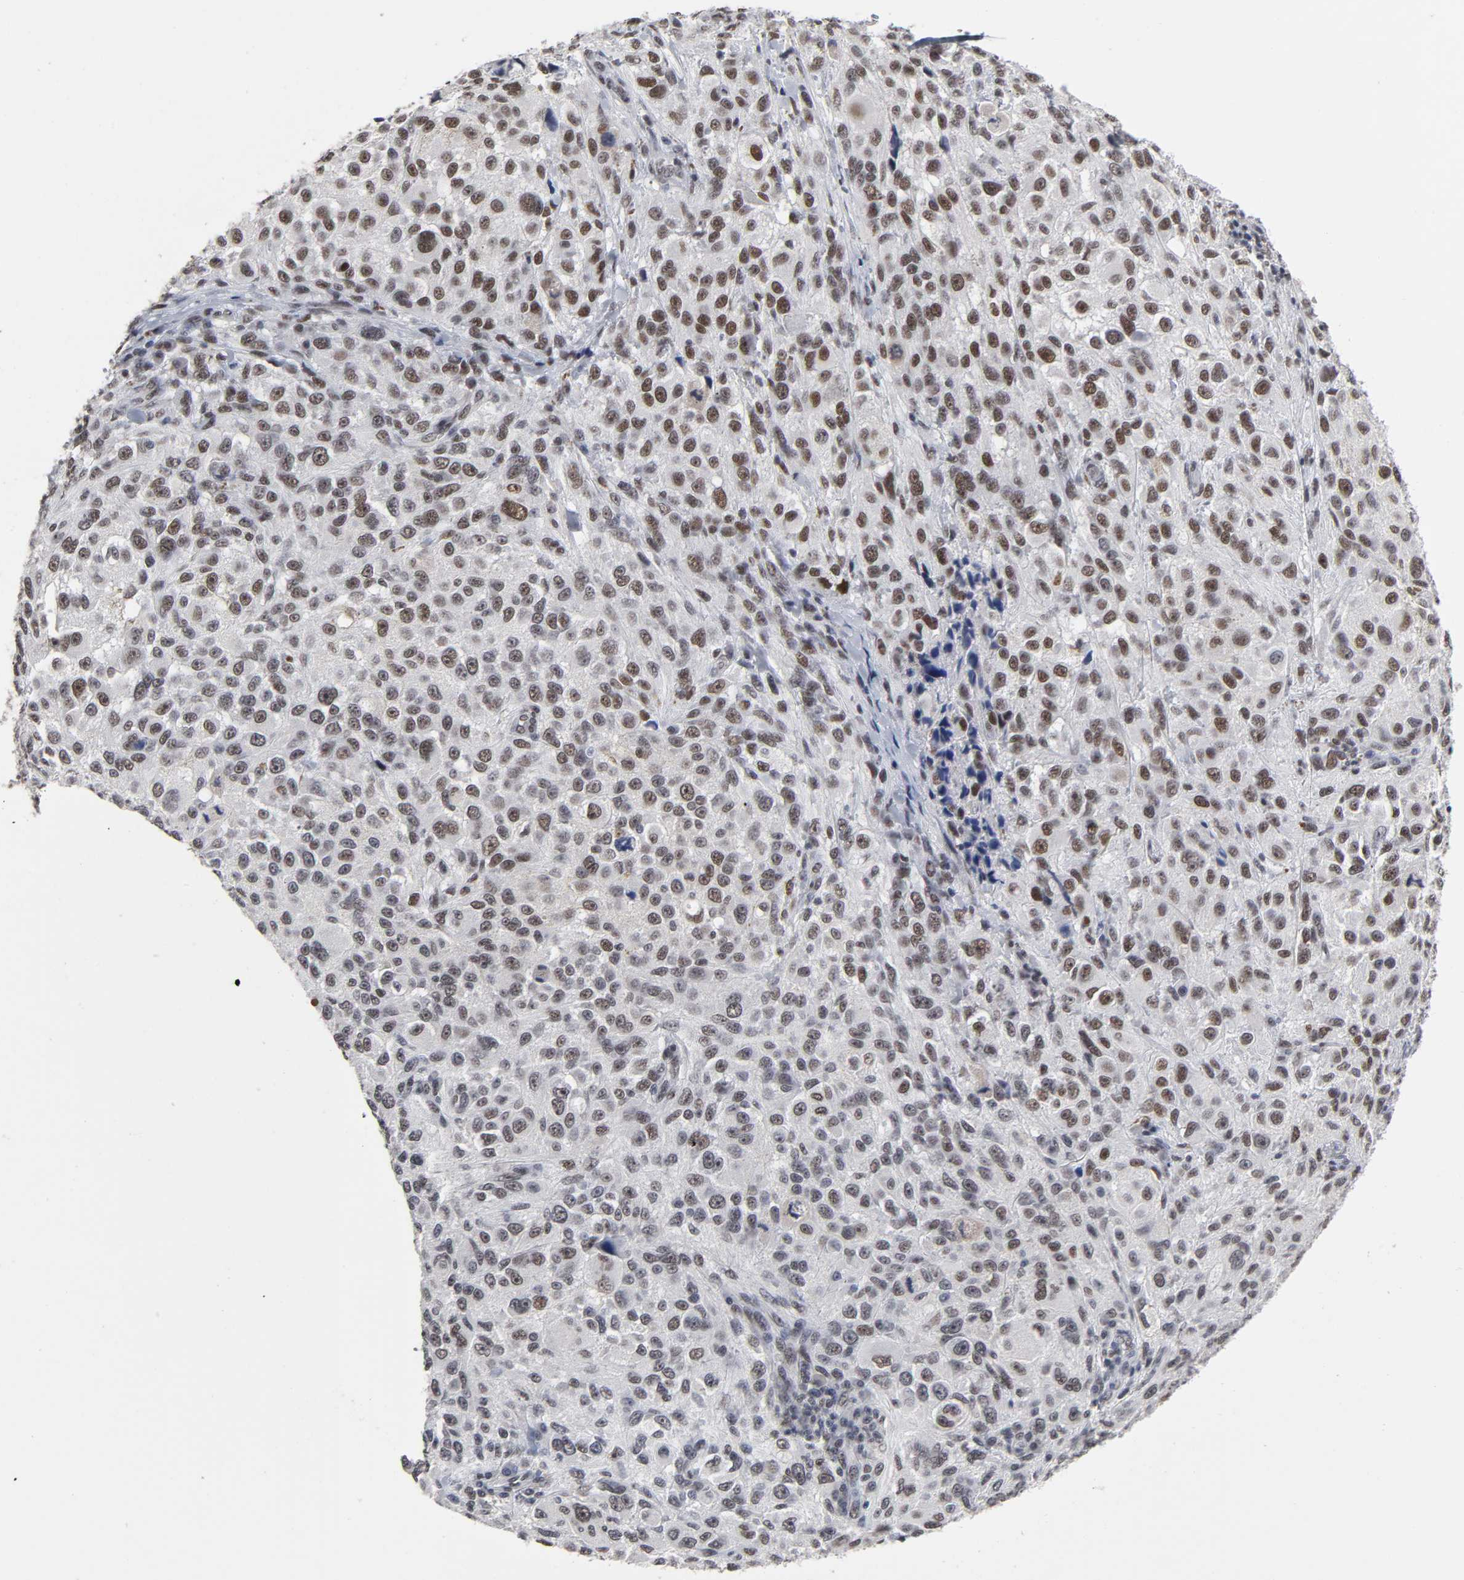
{"staining": {"intensity": "moderate", "quantity": "25%-75%", "location": "nuclear"}, "tissue": "melanoma", "cell_type": "Tumor cells", "image_type": "cancer", "snomed": [{"axis": "morphology", "description": "Necrosis, NOS"}, {"axis": "morphology", "description": "Malignant melanoma, NOS"}, {"axis": "topography", "description": "Skin"}], "caption": "IHC staining of malignant melanoma, which exhibits medium levels of moderate nuclear staining in approximately 25%-75% of tumor cells indicating moderate nuclear protein positivity. The staining was performed using DAB (brown) for protein detection and nuclei were counterstained in hematoxylin (blue).", "gene": "TRIM33", "patient": {"sex": "female", "age": 87}}